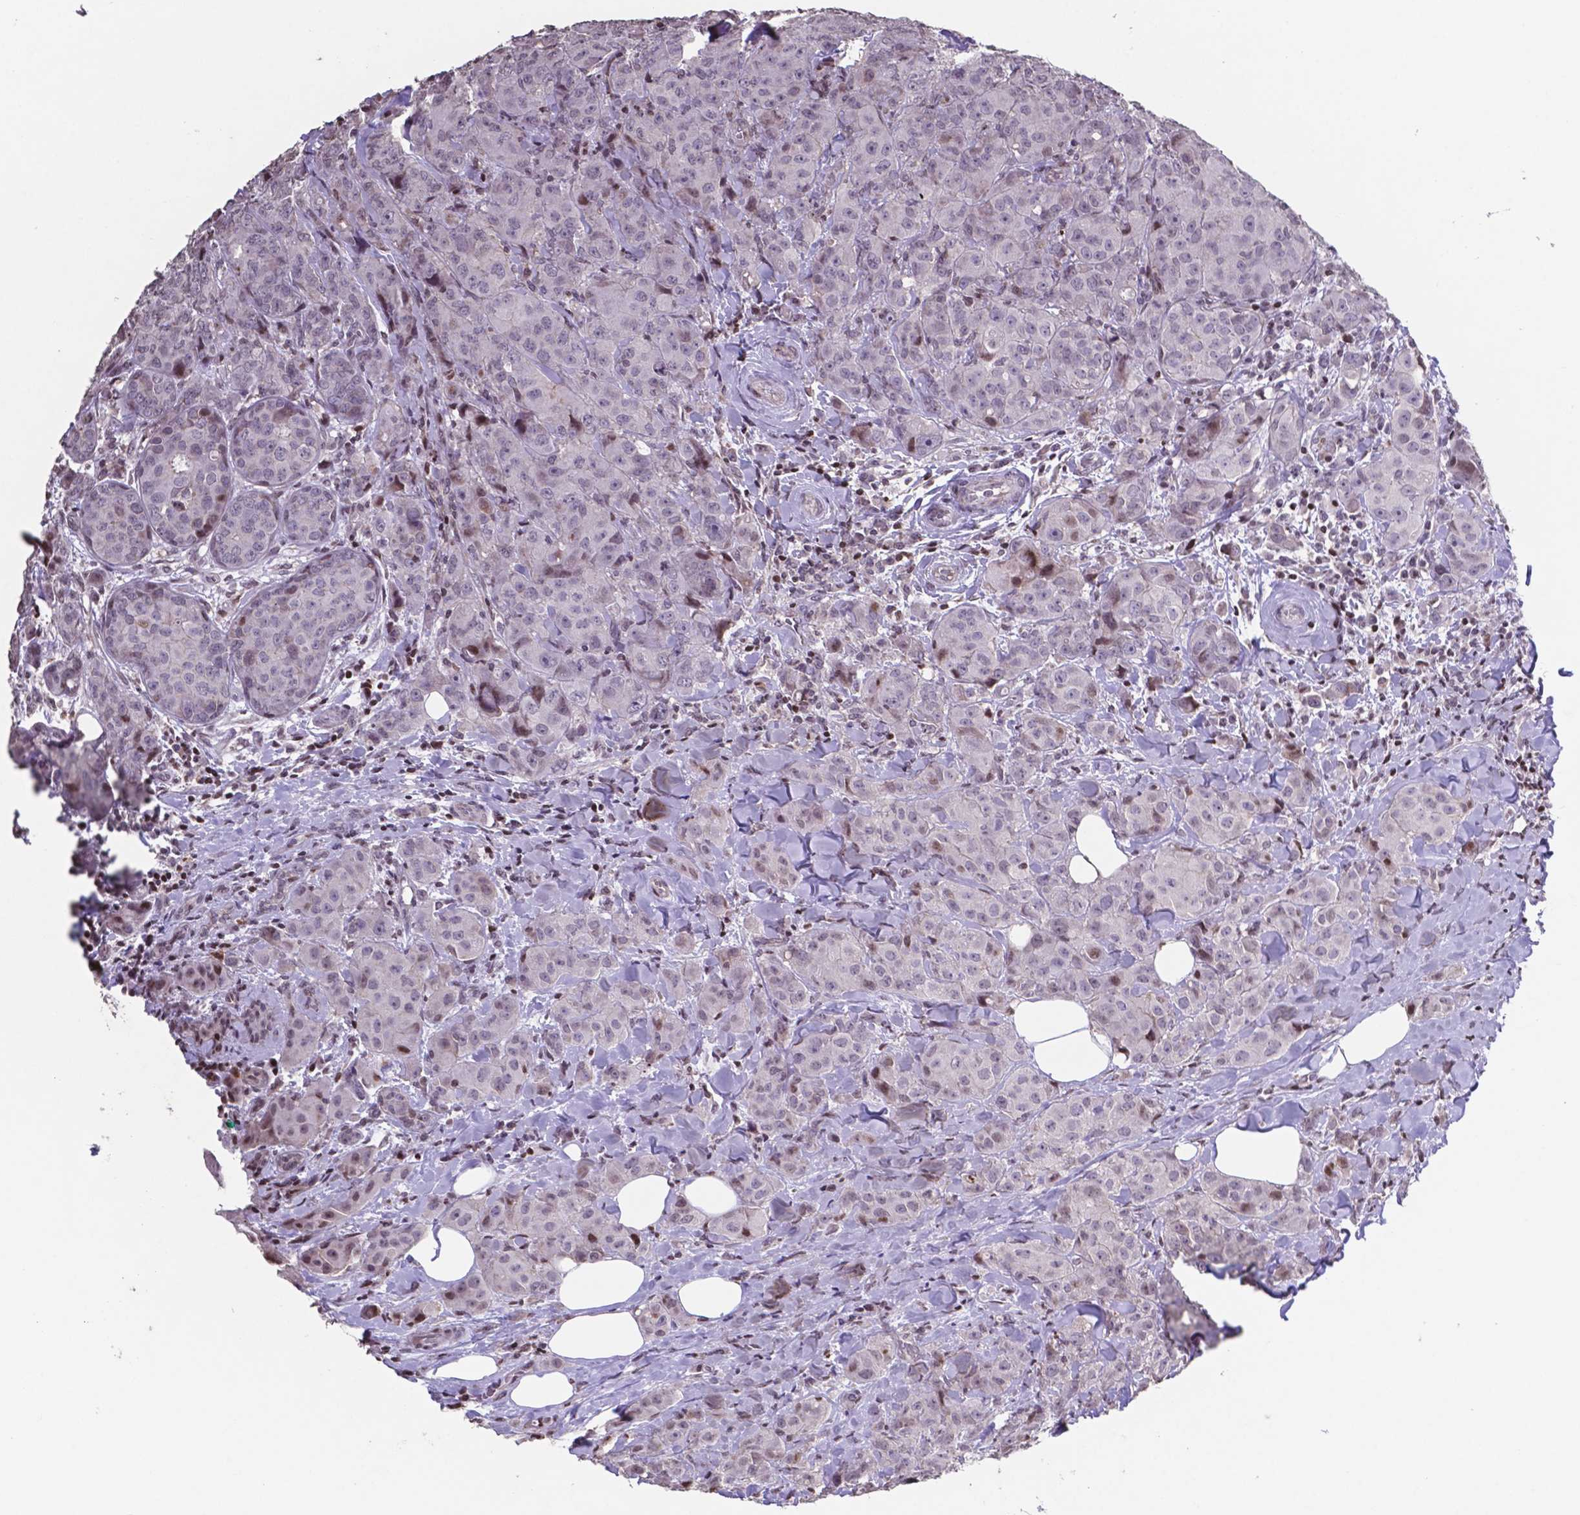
{"staining": {"intensity": "negative", "quantity": "none", "location": "none"}, "tissue": "breast cancer", "cell_type": "Tumor cells", "image_type": "cancer", "snomed": [{"axis": "morphology", "description": "Duct carcinoma"}, {"axis": "topography", "description": "Breast"}], "caption": "High magnification brightfield microscopy of breast cancer (invasive ductal carcinoma) stained with DAB (brown) and counterstained with hematoxylin (blue): tumor cells show no significant positivity.", "gene": "MLC1", "patient": {"sex": "female", "age": 43}}